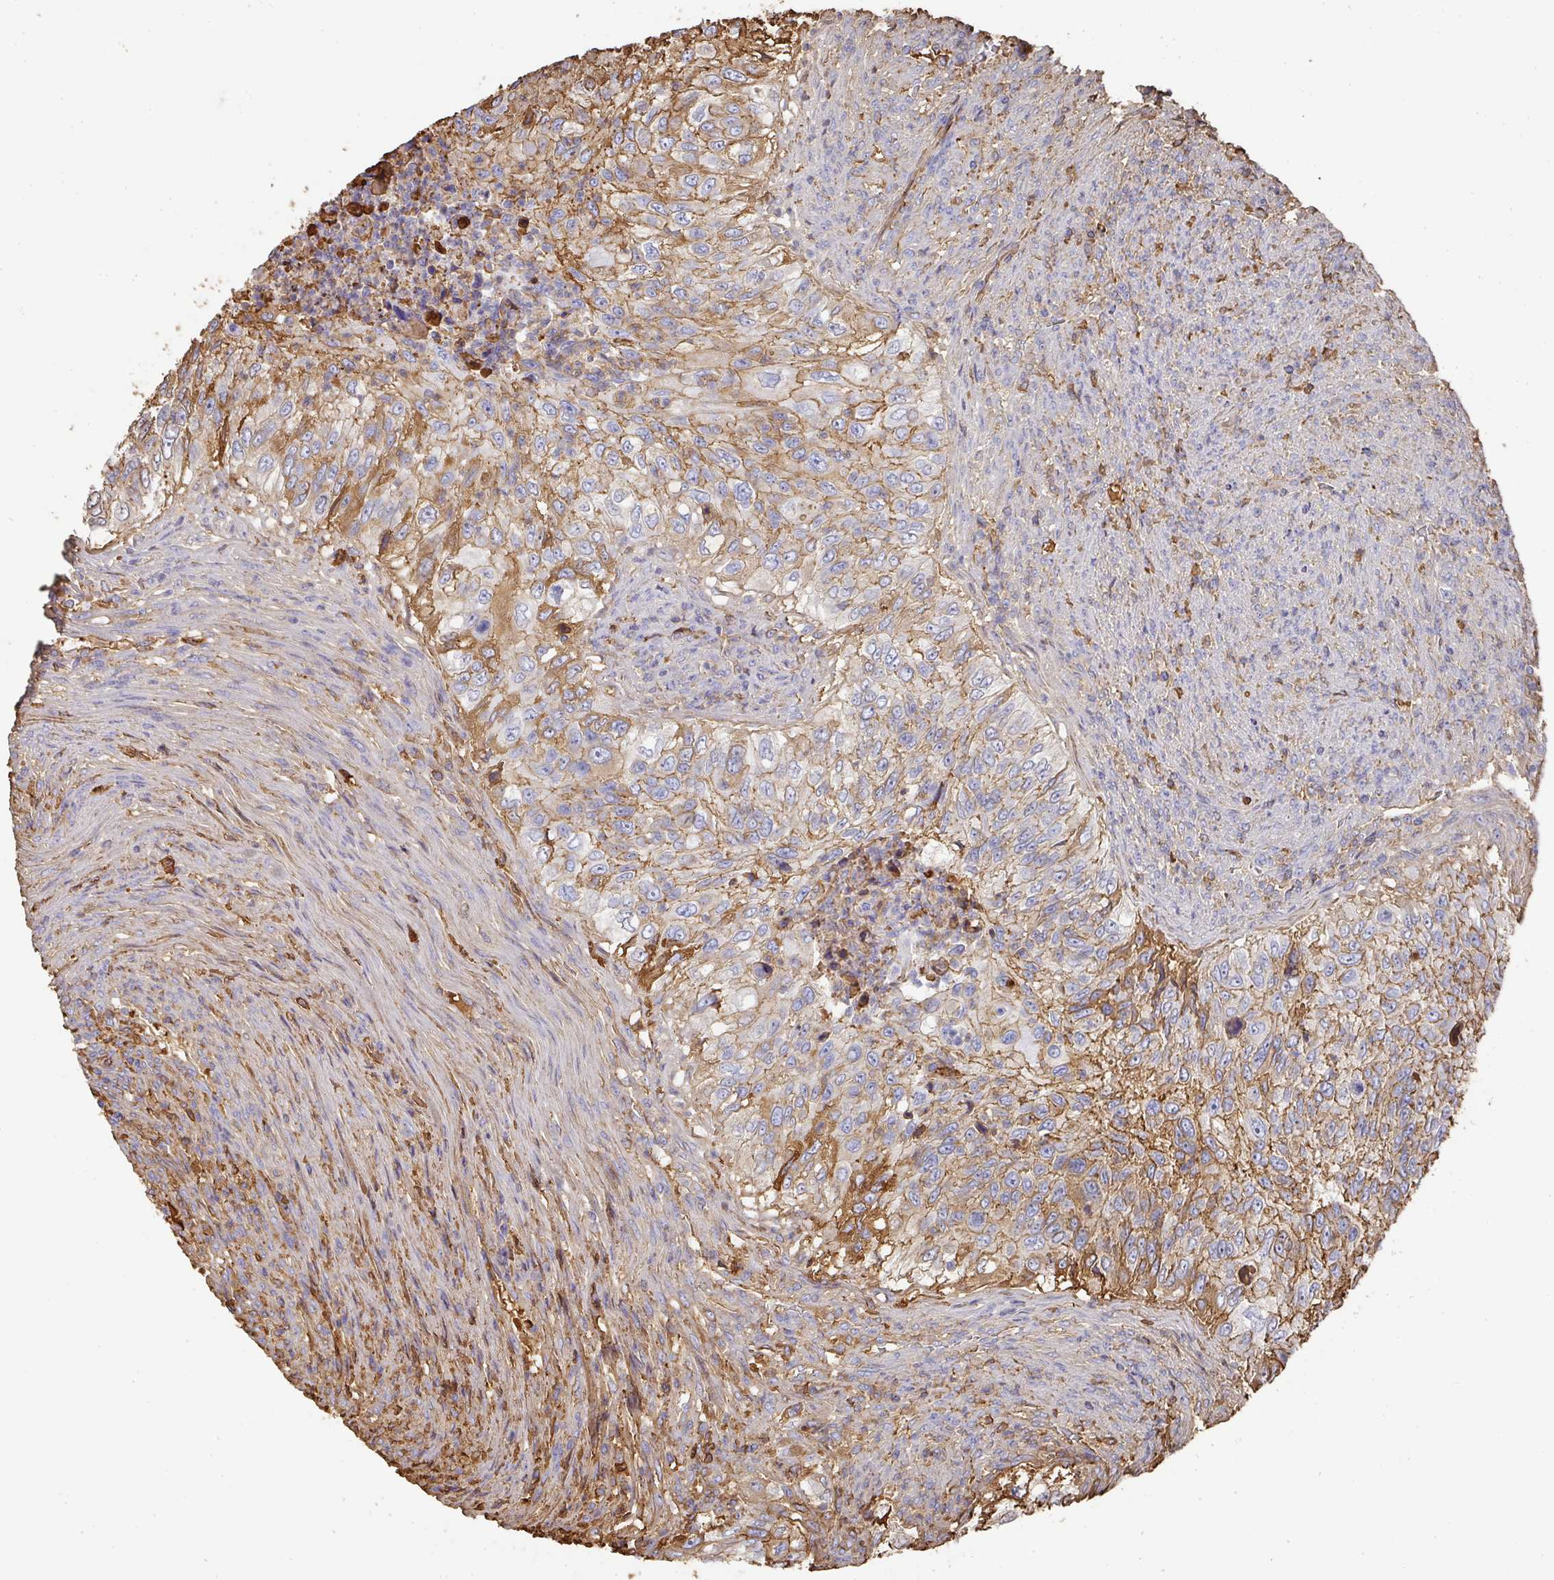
{"staining": {"intensity": "moderate", "quantity": "25%-75%", "location": "cytoplasmic/membranous"}, "tissue": "urothelial cancer", "cell_type": "Tumor cells", "image_type": "cancer", "snomed": [{"axis": "morphology", "description": "Urothelial carcinoma, High grade"}, {"axis": "topography", "description": "Urinary bladder"}], "caption": "Moderate cytoplasmic/membranous staining is identified in about 25%-75% of tumor cells in high-grade urothelial carcinoma.", "gene": "ALB", "patient": {"sex": "female", "age": 60}}